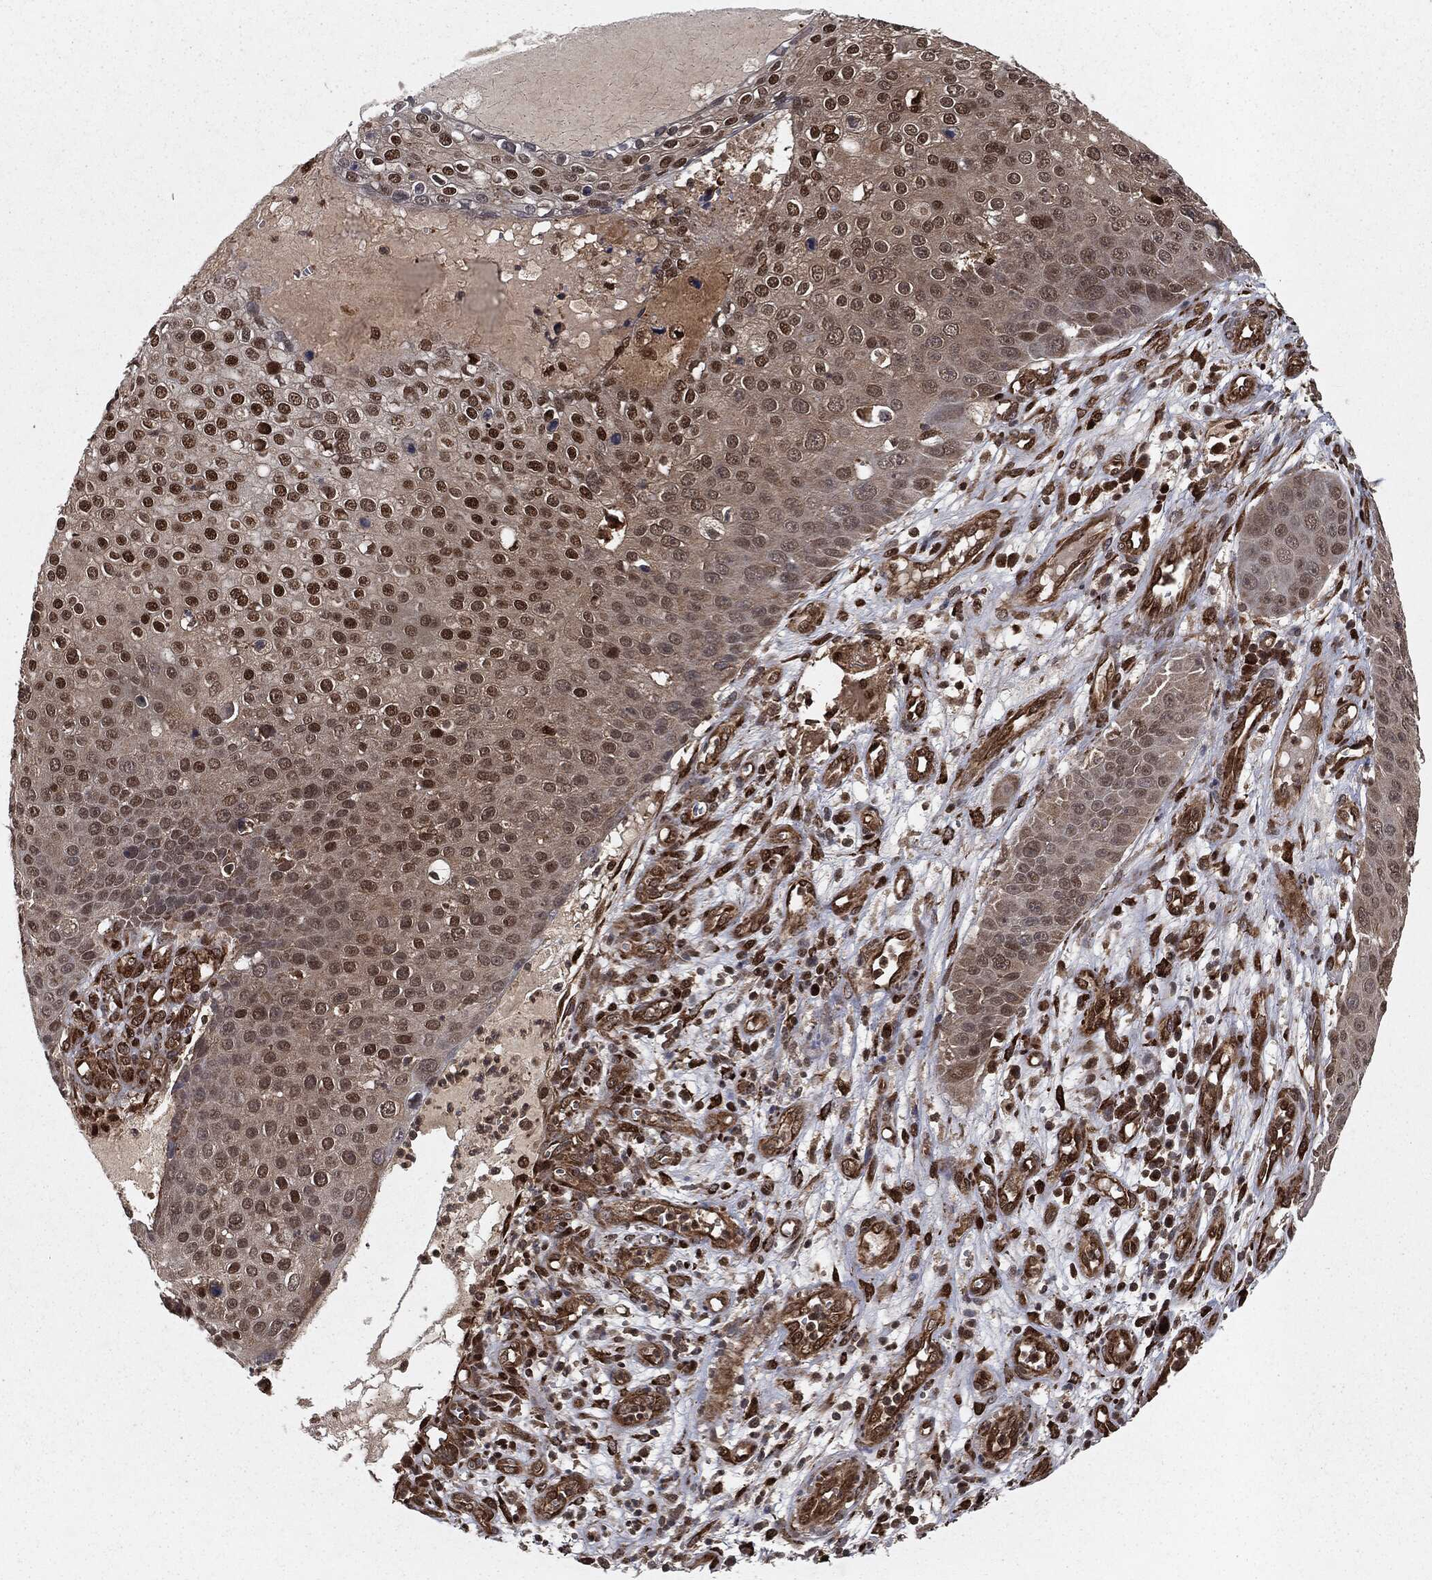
{"staining": {"intensity": "strong", "quantity": "25%-75%", "location": "nuclear"}, "tissue": "skin cancer", "cell_type": "Tumor cells", "image_type": "cancer", "snomed": [{"axis": "morphology", "description": "Squamous cell carcinoma, NOS"}, {"axis": "topography", "description": "Skin"}], "caption": "Tumor cells reveal high levels of strong nuclear staining in approximately 25%-75% of cells in human skin squamous cell carcinoma.", "gene": "RANBP9", "patient": {"sex": "male", "age": 71}}